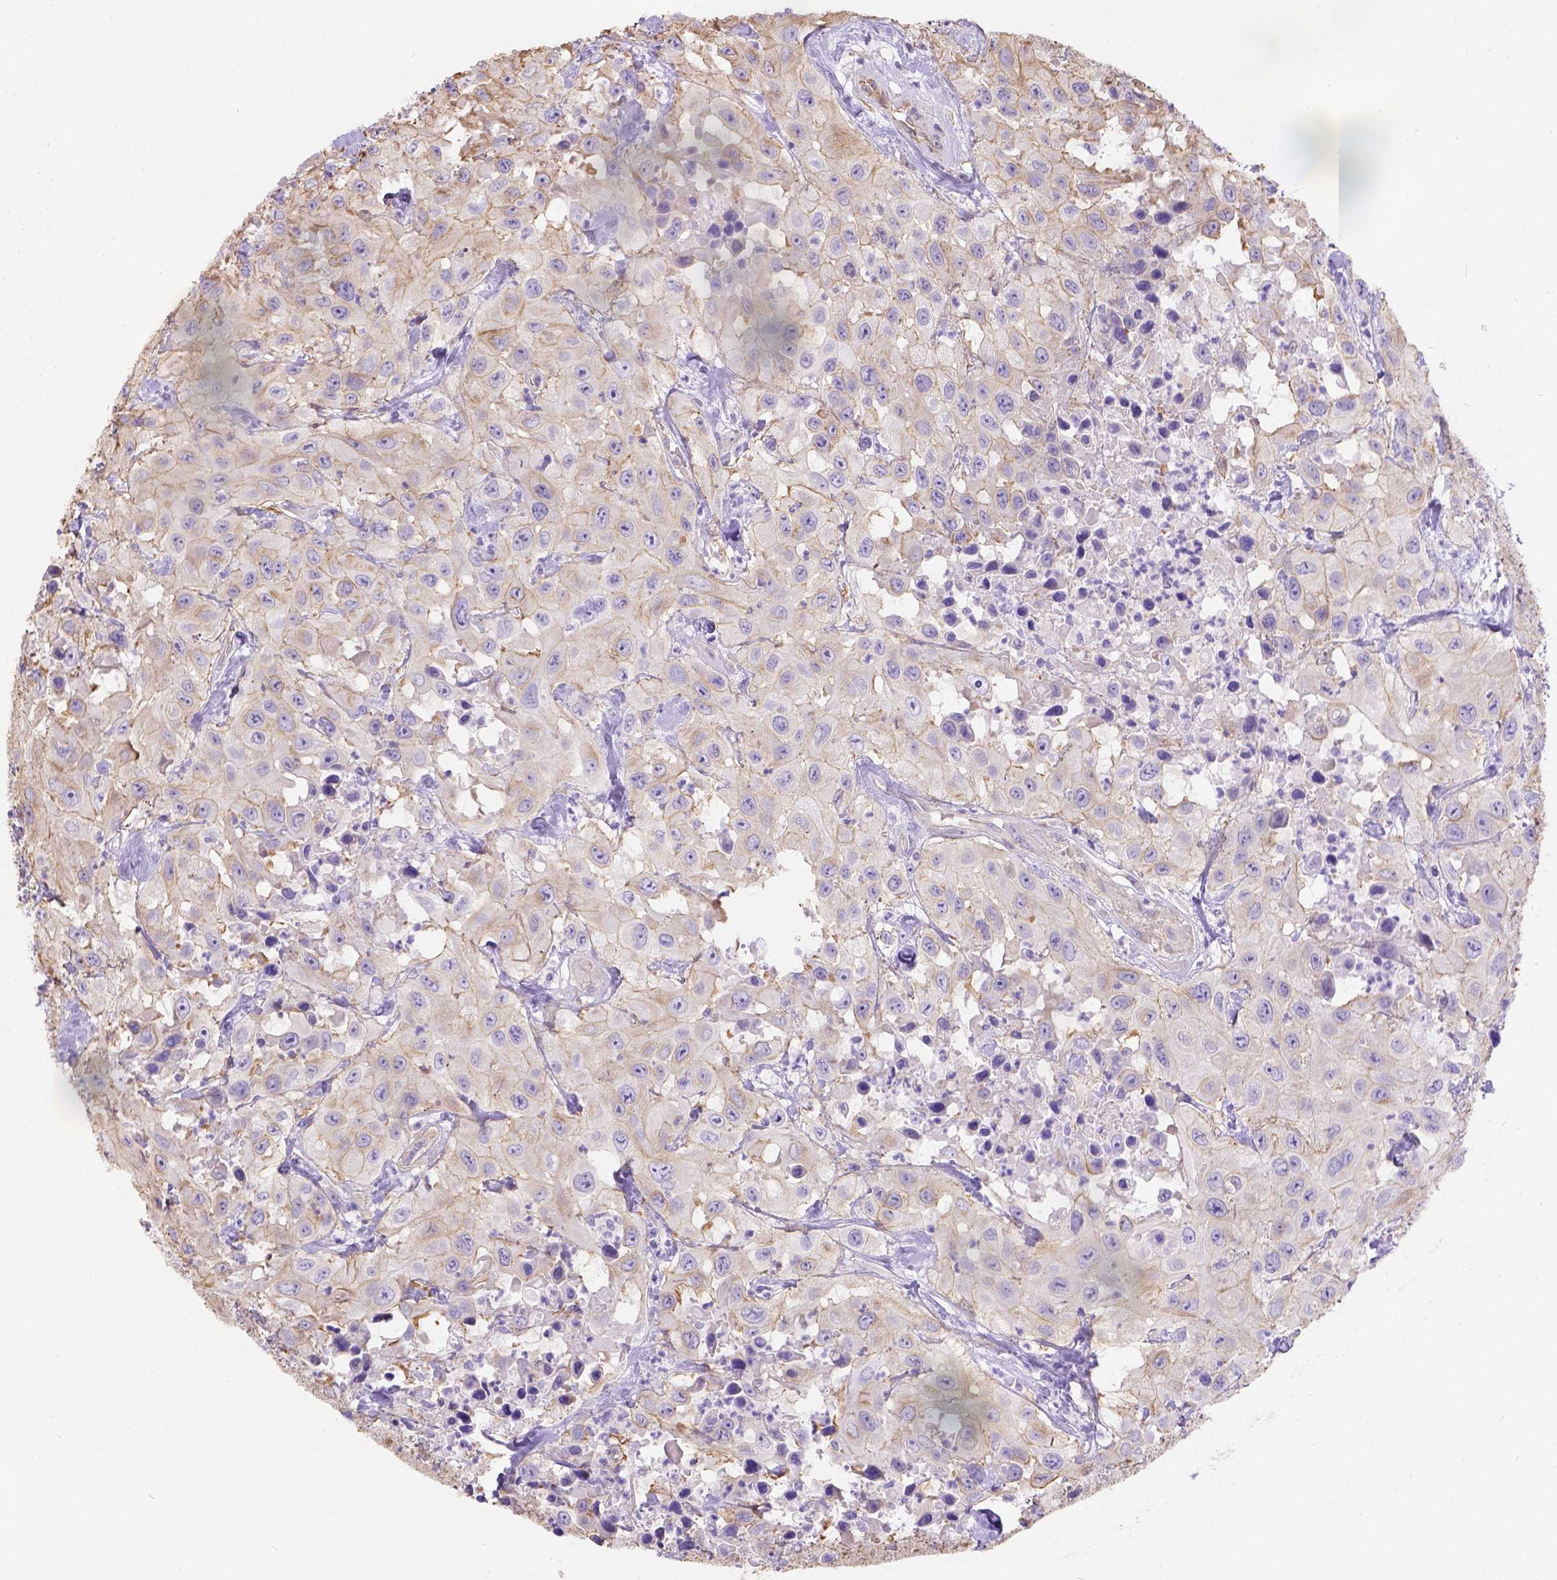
{"staining": {"intensity": "moderate", "quantity": "<25%", "location": "cytoplasmic/membranous"}, "tissue": "urothelial cancer", "cell_type": "Tumor cells", "image_type": "cancer", "snomed": [{"axis": "morphology", "description": "Urothelial carcinoma, High grade"}, {"axis": "topography", "description": "Urinary bladder"}], "caption": "High-magnification brightfield microscopy of high-grade urothelial carcinoma stained with DAB (3,3'-diaminobenzidine) (brown) and counterstained with hematoxylin (blue). tumor cells exhibit moderate cytoplasmic/membranous expression is identified in about<25% of cells.", "gene": "PHF7", "patient": {"sex": "male", "age": 79}}